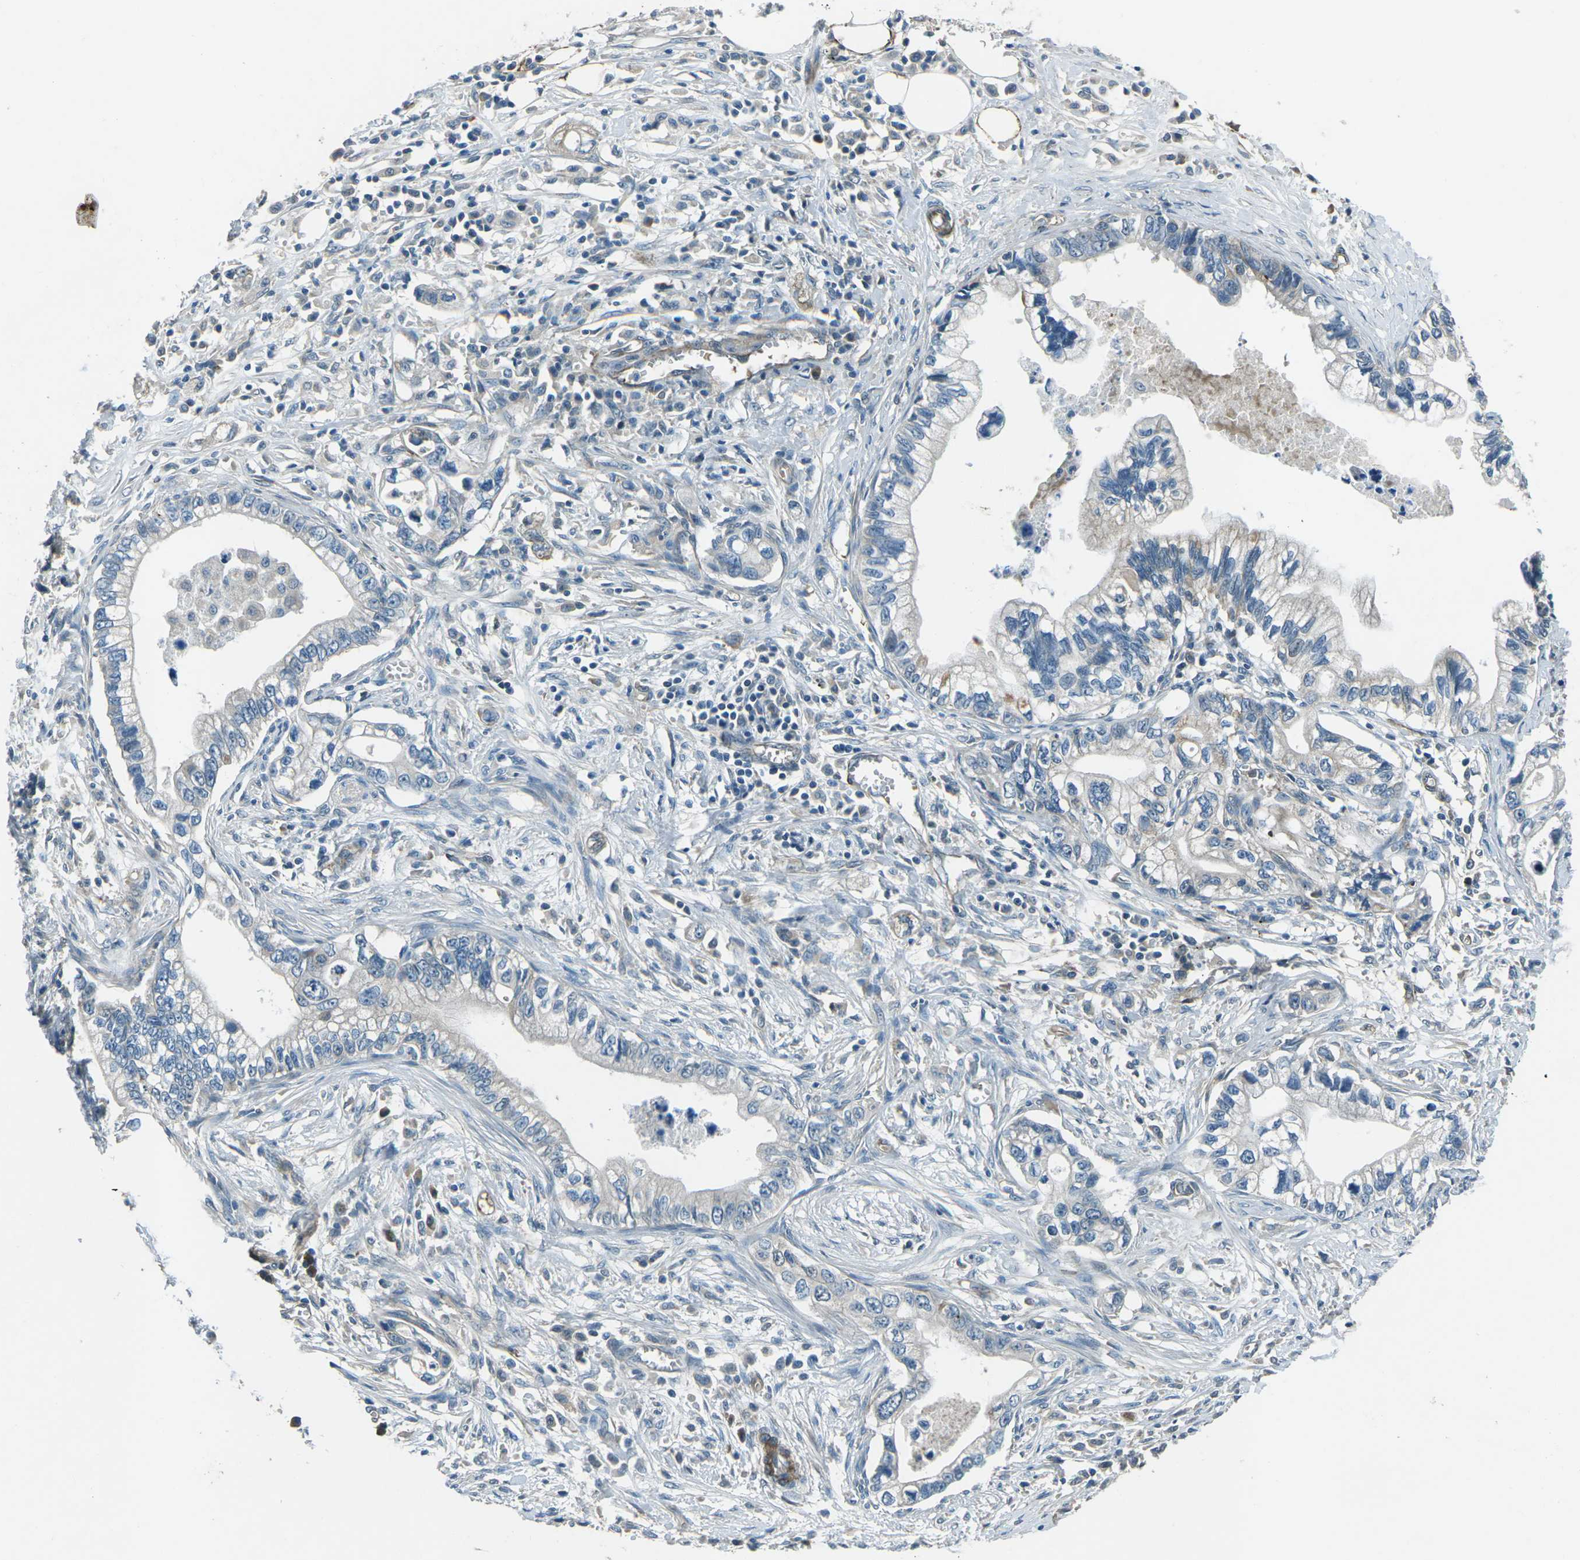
{"staining": {"intensity": "negative", "quantity": "none", "location": "none"}, "tissue": "pancreatic cancer", "cell_type": "Tumor cells", "image_type": "cancer", "snomed": [{"axis": "morphology", "description": "Adenocarcinoma, NOS"}, {"axis": "topography", "description": "Pancreas"}], "caption": "Immunohistochemistry of human pancreatic cancer demonstrates no staining in tumor cells.", "gene": "AFAP1", "patient": {"sex": "male", "age": 56}}